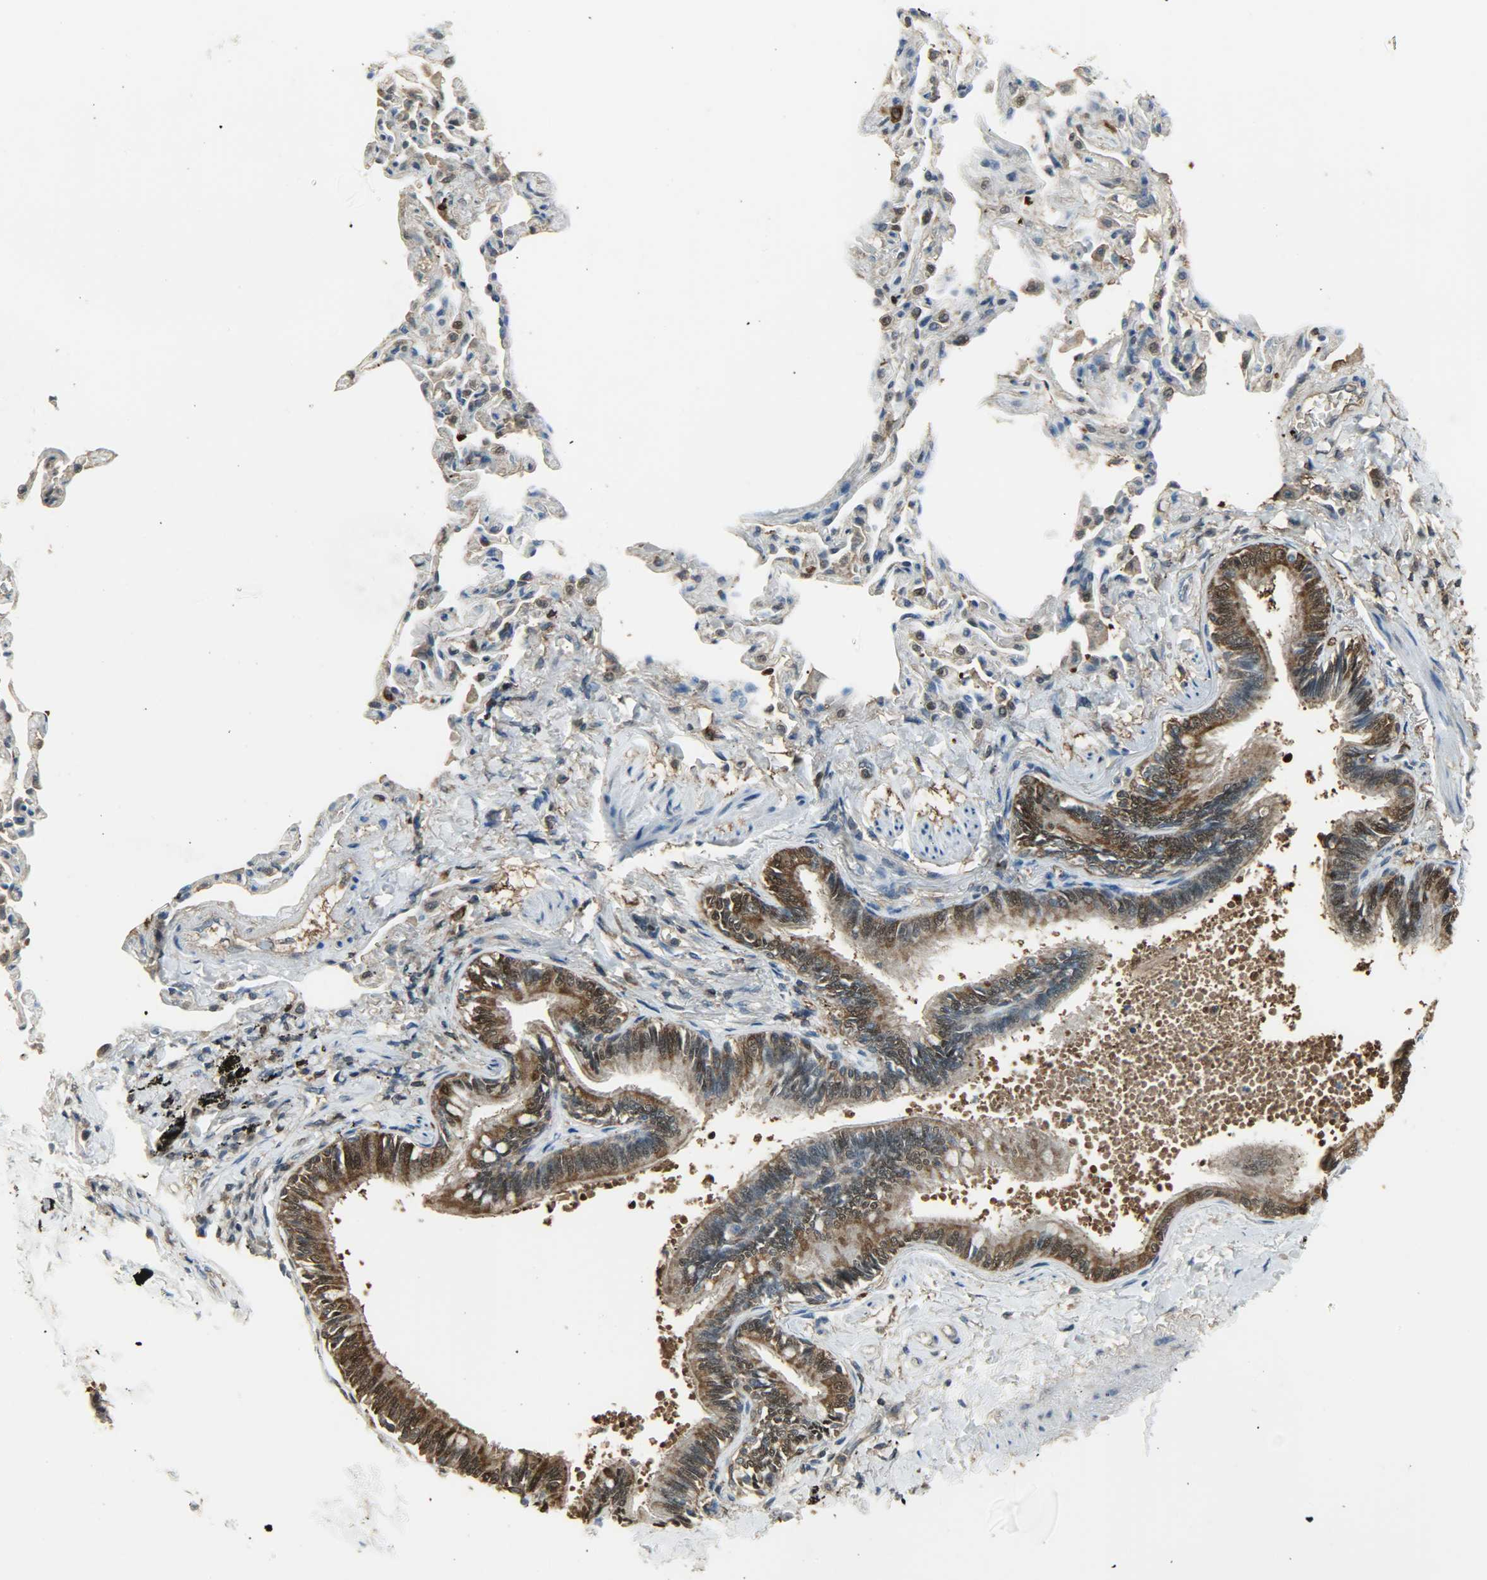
{"staining": {"intensity": "strong", "quantity": ">75%", "location": "cytoplasmic/membranous,nuclear"}, "tissue": "bronchus", "cell_type": "Respiratory epithelial cells", "image_type": "normal", "snomed": [{"axis": "morphology", "description": "Normal tissue, NOS"}, {"axis": "topography", "description": "Lung"}], "caption": "Normal bronchus was stained to show a protein in brown. There is high levels of strong cytoplasmic/membranous,nuclear staining in approximately >75% of respiratory epithelial cells. (Stains: DAB (3,3'-diaminobenzidine) in brown, nuclei in blue, Microscopy: brightfield microscopy at high magnification).", "gene": "LDHB", "patient": {"sex": "male", "age": 64}}